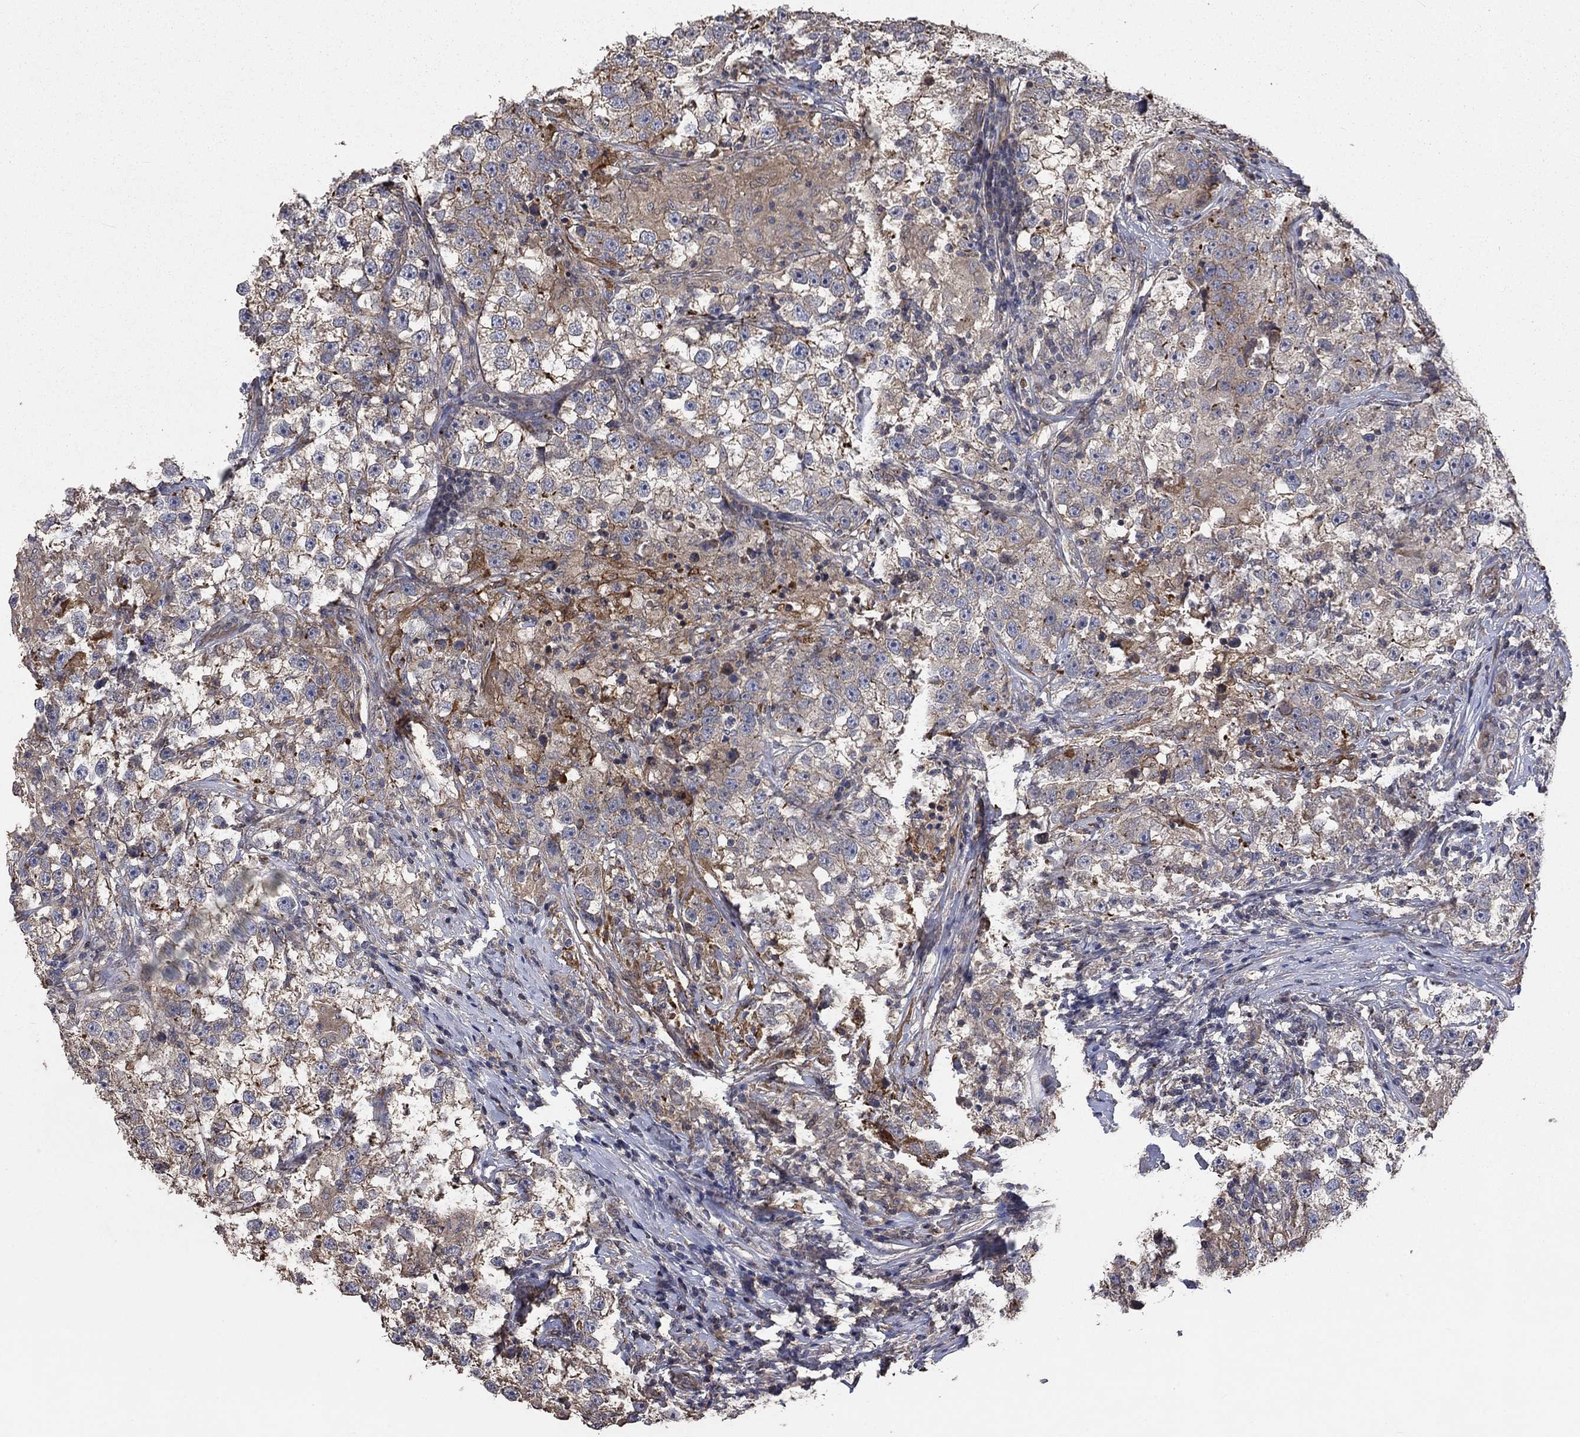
{"staining": {"intensity": "moderate", "quantity": "<25%", "location": "cytoplasmic/membranous"}, "tissue": "testis cancer", "cell_type": "Tumor cells", "image_type": "cancer", "snomed": [{"axis": "morphology", "description": "Seminoma, NOS"}, {"axis": "topography", "description": "Testis"}], "caption": "High-magnification brightfield microscopy of testis cancer stained with DAB (brown) and counterstained with hematoxylin (blue). tumor cells exhibit moderate cytoplasmic/membranous expression is identified in about<25% of cells. (Stains: DAB in brown, nuclei in blue, Microscopy: brightfield microscopy at high magnification).", "gene": "PDE3A", "patient": {"sex": "male", "age": 46}}